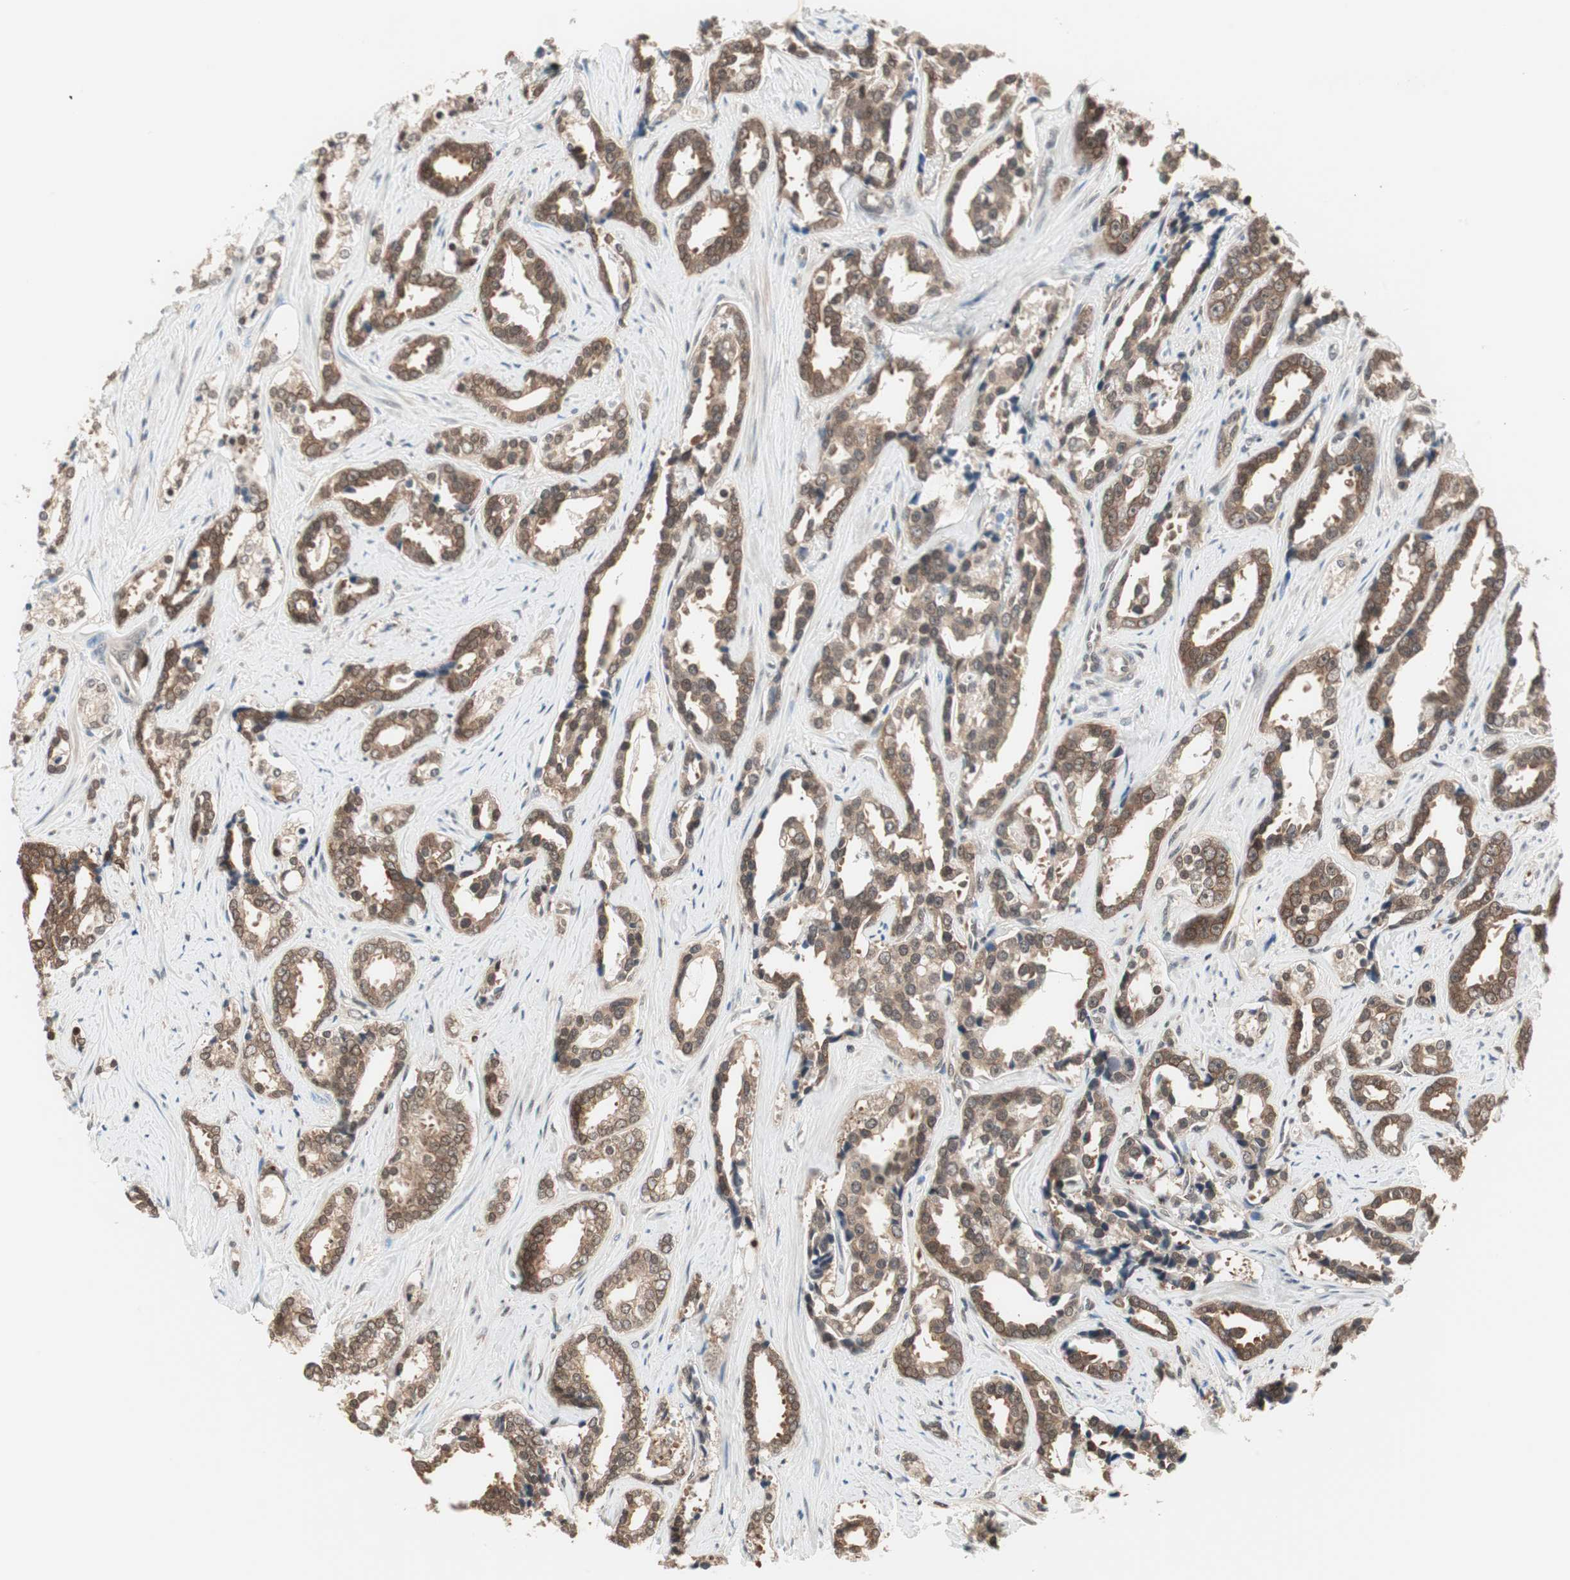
{"staining": {"intensity": "moderate", "quantity": ">75%", "location": "cytoplasmic/membranous"}, "tissue": "prostate cancer", "cell_type": "Tumor cells", "image_type": "cancer", "snomed": [{"axis": "morphology", "description": "Adenocarcinoma, High grade"}, {"axis": "topography", "description": "Prostate"}], "caption": "Brown immunohistochemical staining in human prostate high-grade adenocarcinoma reveals moderate cytoplasmic/membranous expression in about >75% of tumor cells.", "gene": "UBE2I", "patient": {"sex": "male", "age": 67}}